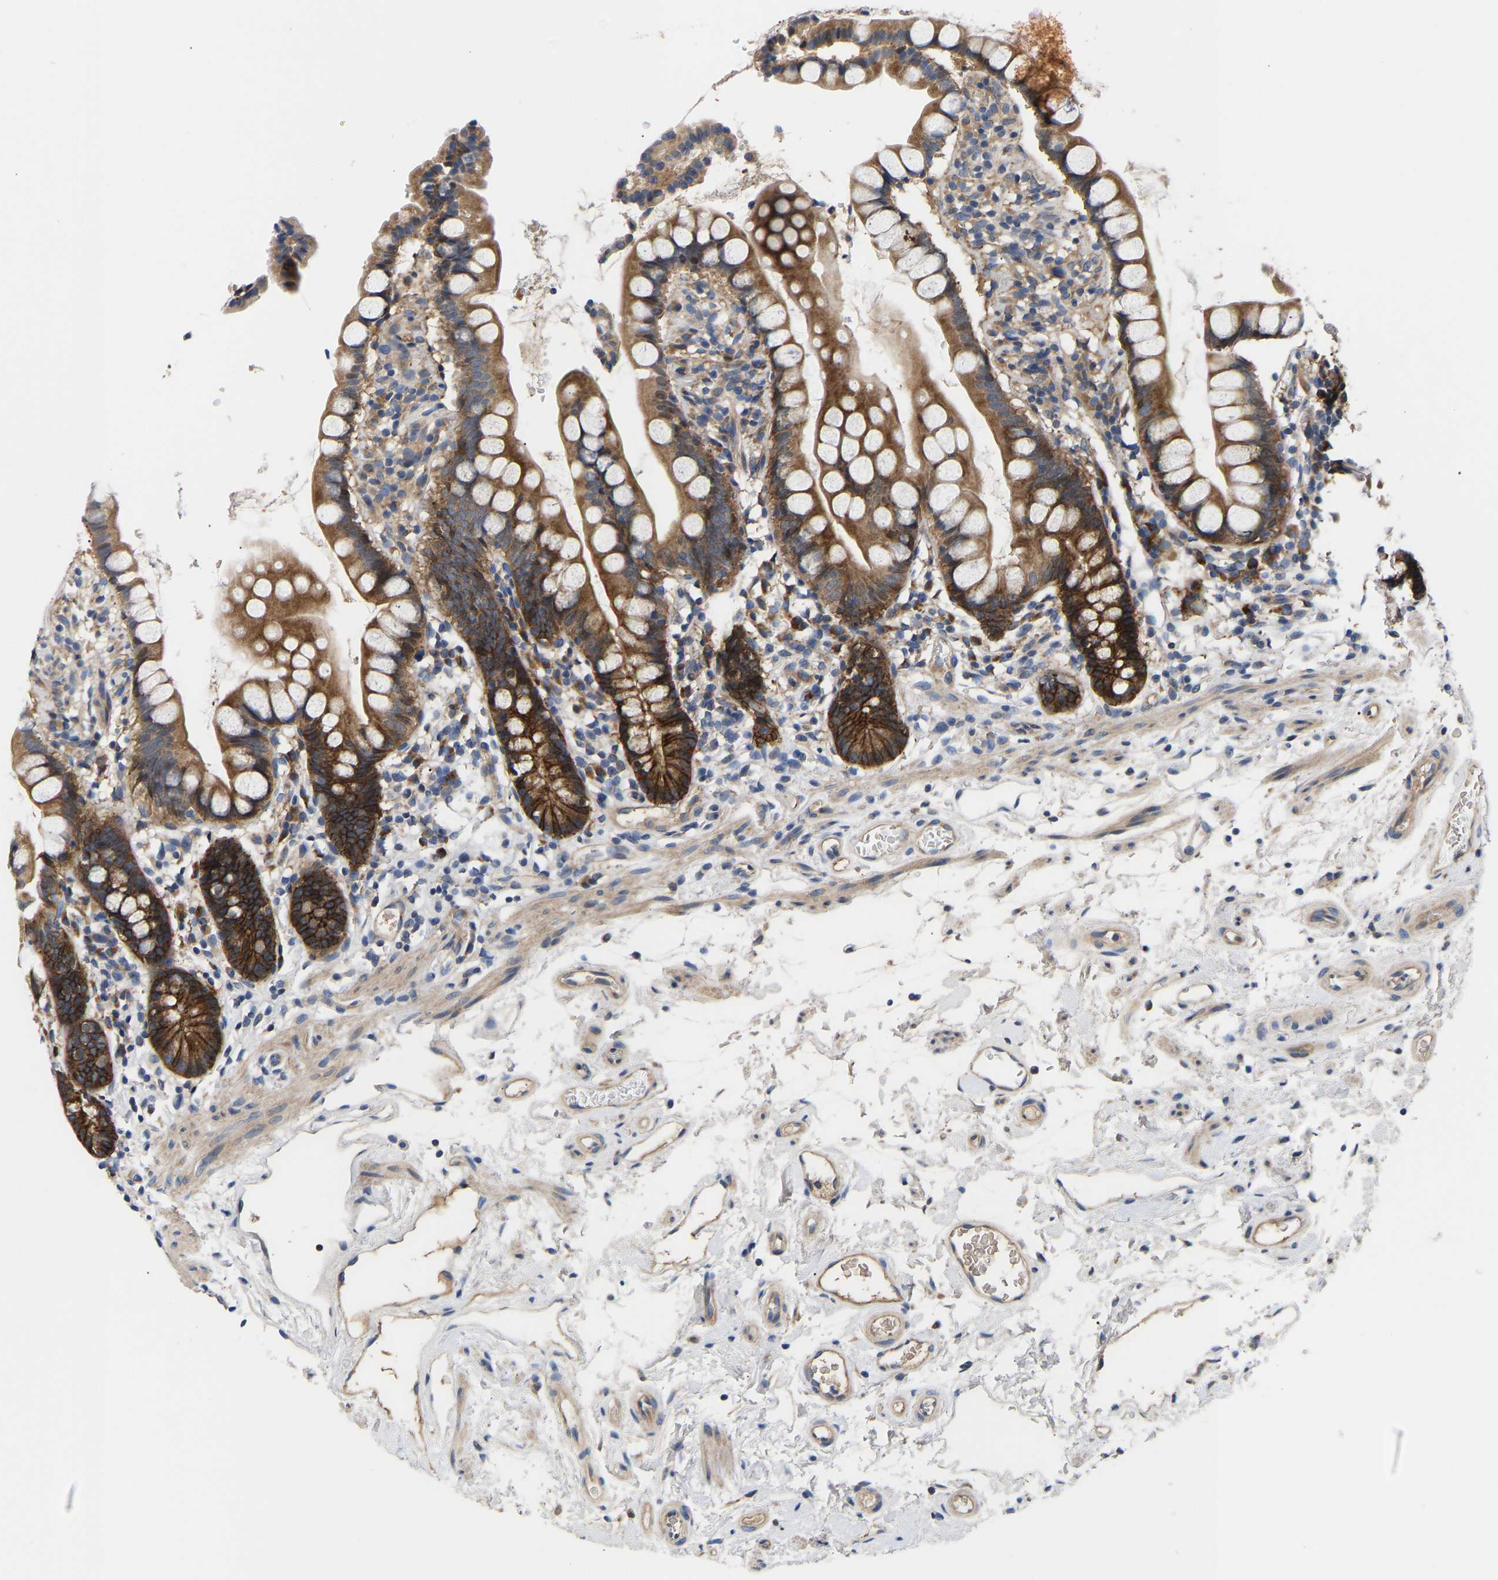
{"staining": {"intensity": "strong", "quantity": ">75%", "location": "cytoplasmic/membranous"}, "tissue": "small intestine", "cell_type": "Glandular cells", "image_type": "normal", "snomed": [{"axis": "morphology", "description": "Normal tissue, NOS"}, {"axis": "topography", "description": "Small intestine"}], "caption": "Strong cytoplasmic/membranous protein positivity is seen in approximately >75% of glandular cells in small intestine.", "gene": "AIMP2", "patient": {"sex": "female", "age": 84}}